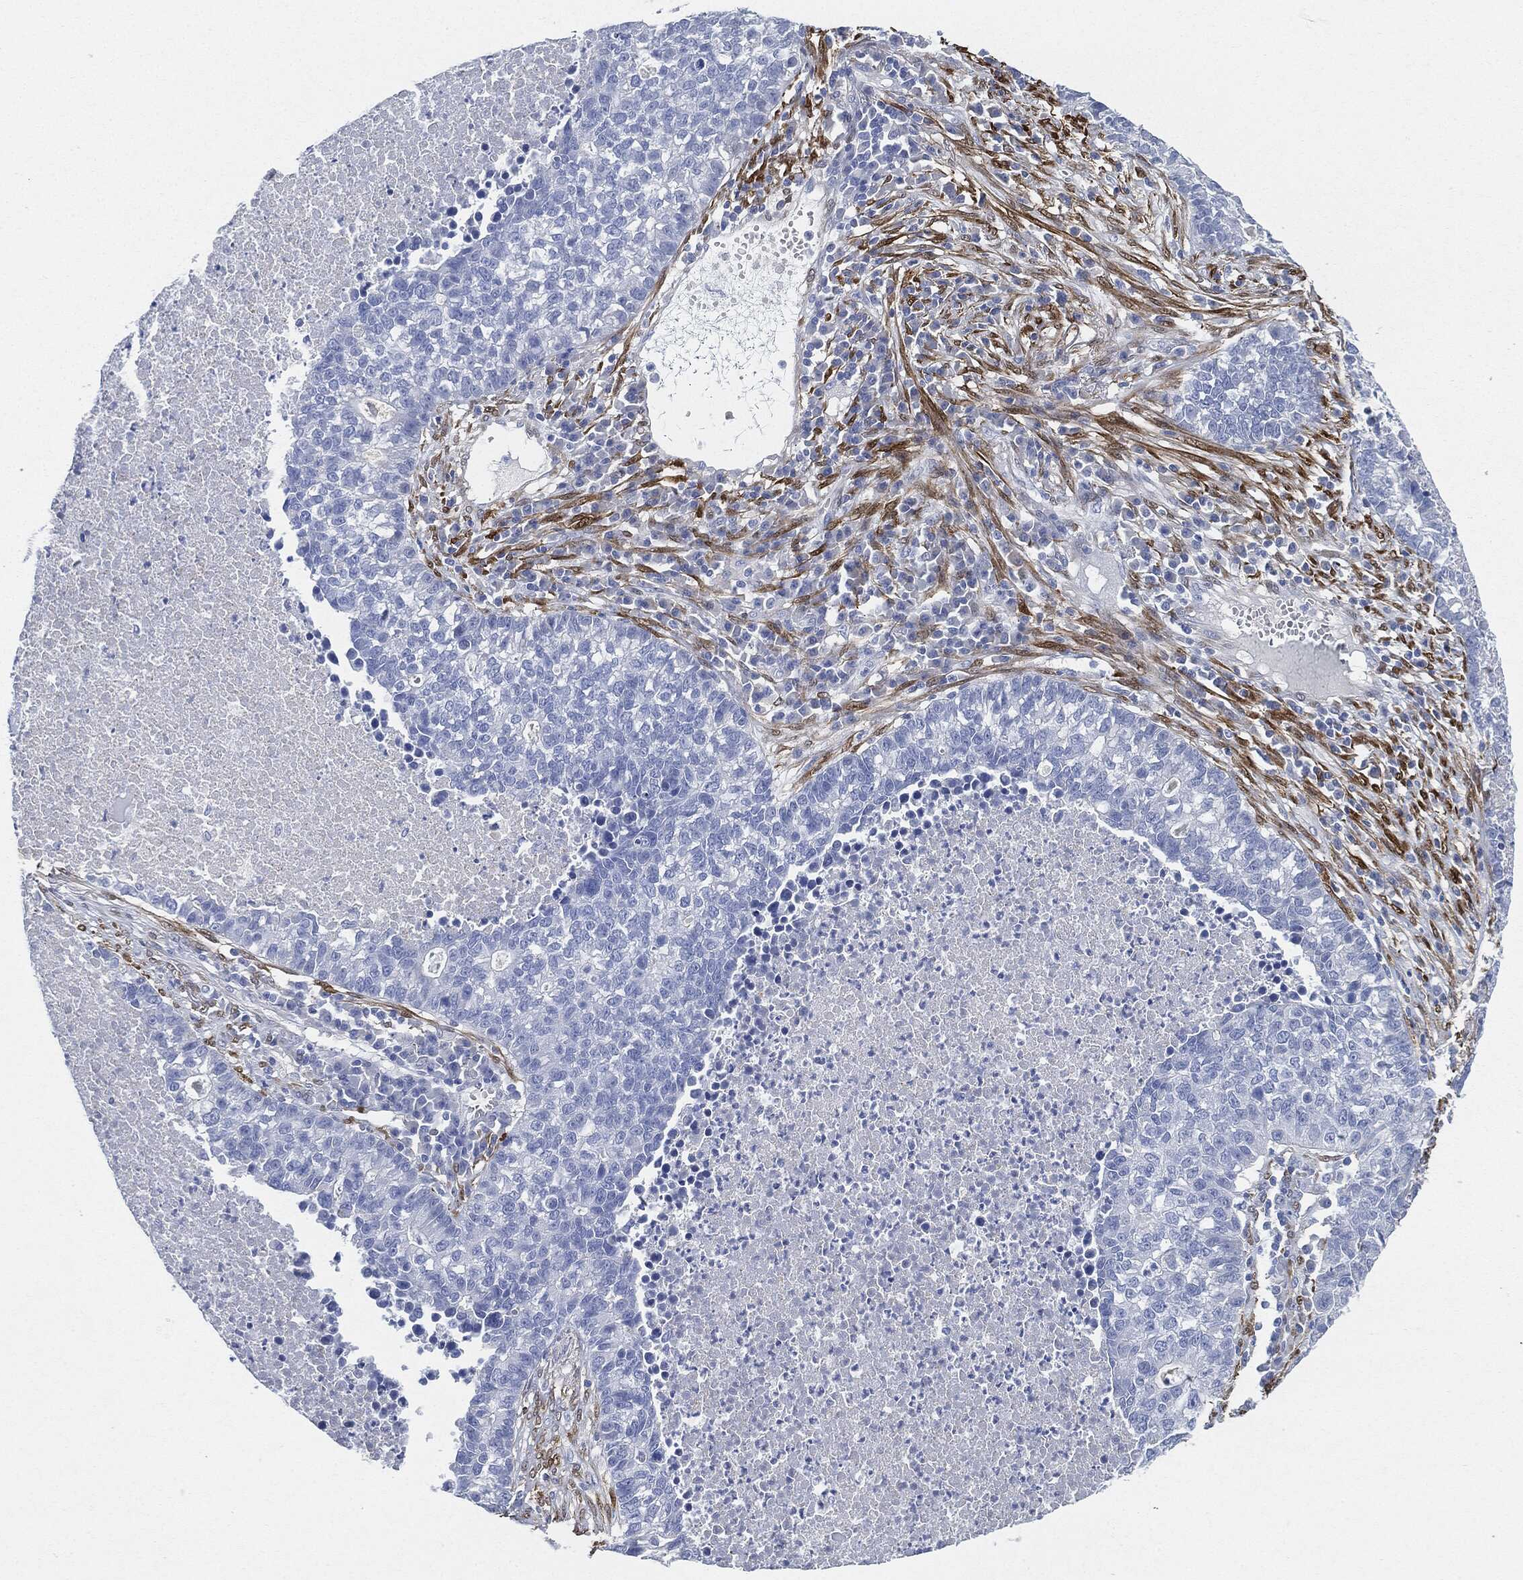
{"staining": {"intensity": "negative", "quantity": "none", "location": "none"}, "tissue": "lung cancer", "cell_type": "Tumor cells", "image_type": "cancer", "snomed": [{"axis": "morphology", "description": "Adenocarcinoma, NOS"}, {"axis": "topography", "description": "Lung"}], "caption": "An image of lung cancer stained for a protein demonstrates no brown staining in tumor cells.", "gene": "TAGLN", "patient": {"sex": "male", "age": 57}}